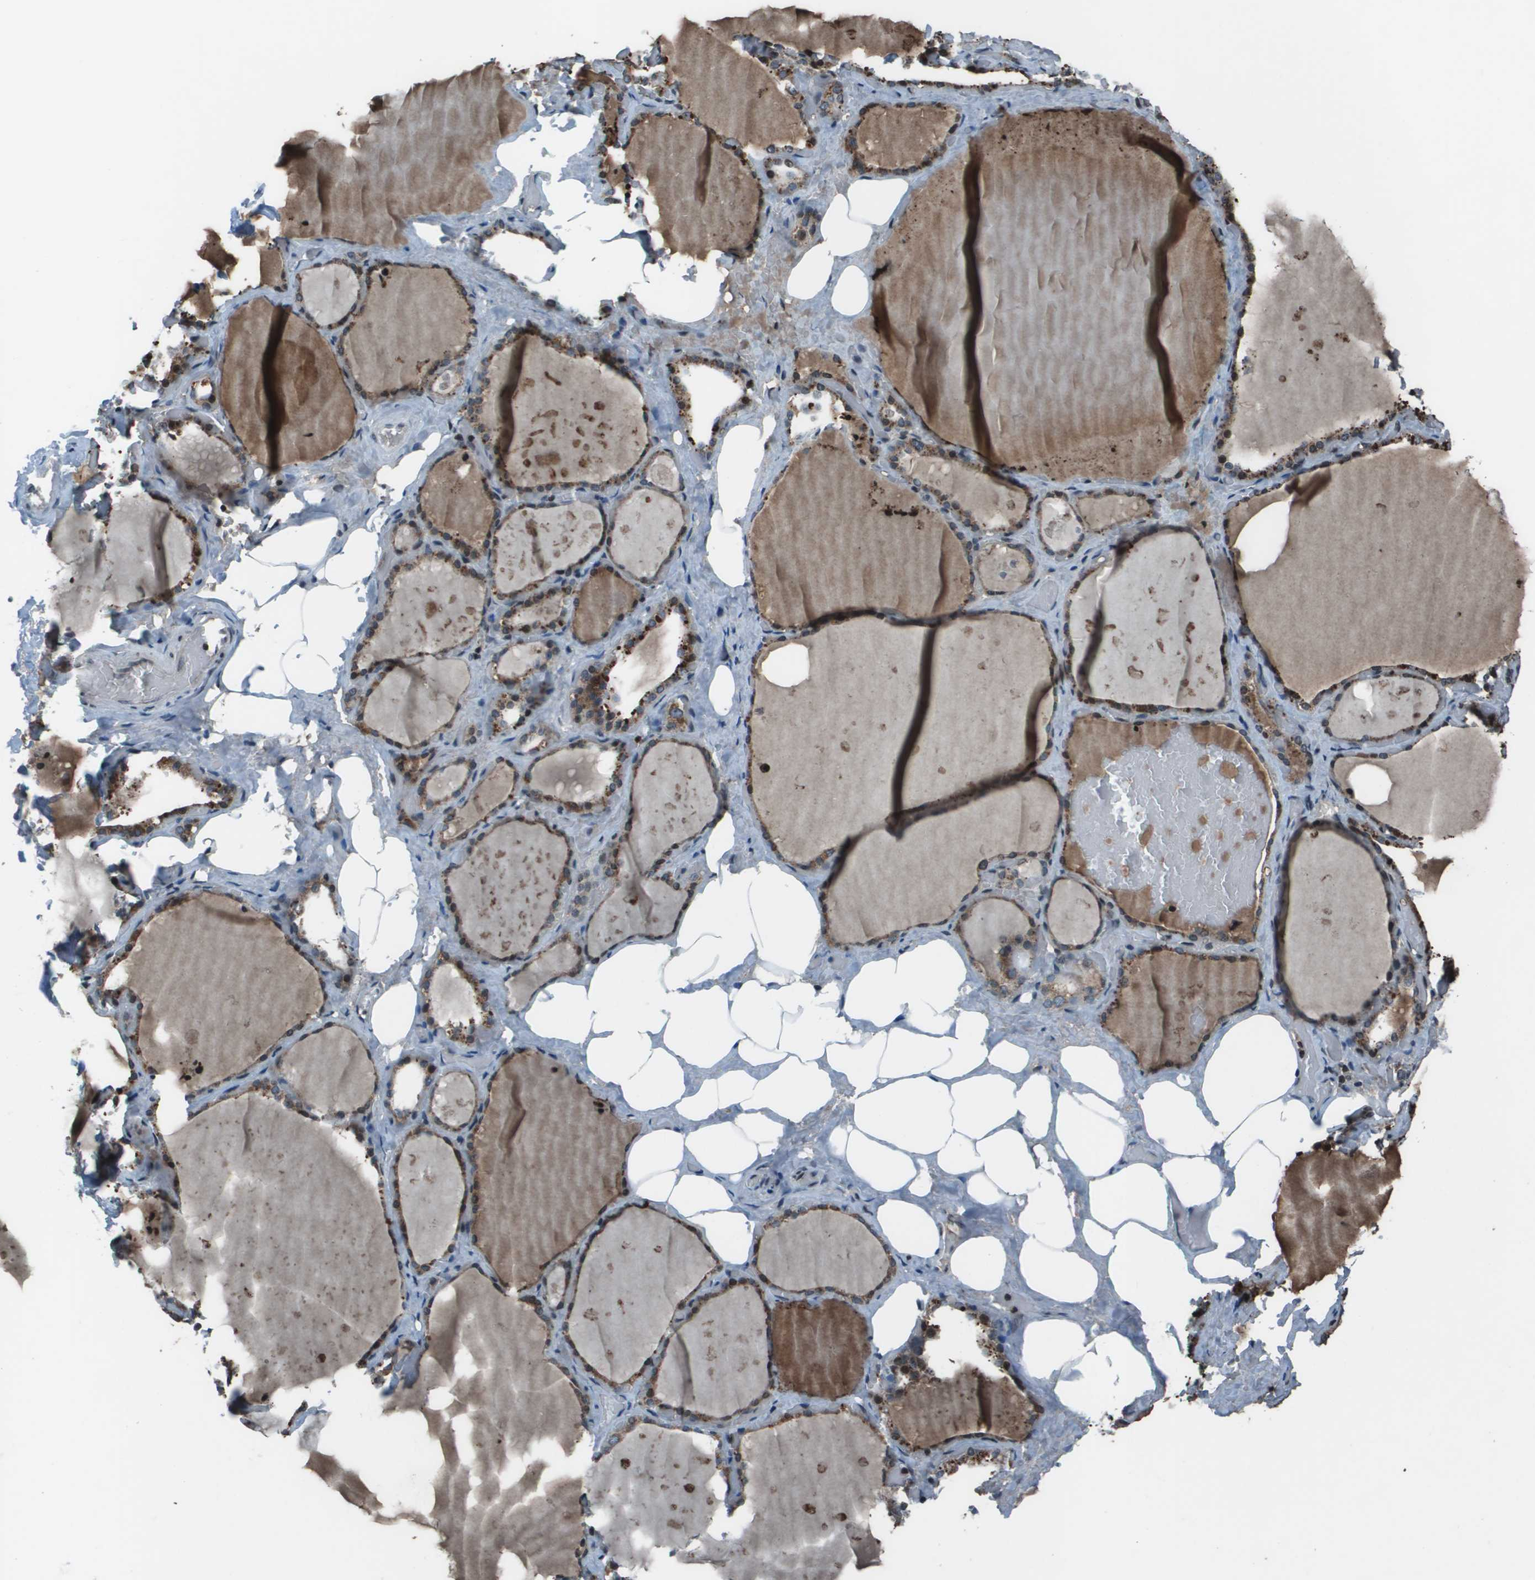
{"staining": {"intensity": "moderate", "quantity": "25%-75%", "location": "cytoplasmic/membranous"}, "tissue": "thyroid gland", "cell_type": "Glandular cells", "image_type": "normal", "snomed": [{"axis": "morphology", "description": "Normal tissue, NOS"}, {"axis": "topography", "description": "Thyroid gland"}], "caption": "Glandular cells exhibit medium levels of moderate cytoplasmic/membranous staining in approximately 25%-75% of cells in benign human thyroid gland.", "gene": "CXCL12", "patient": {"sex": "male", "age": 61}}